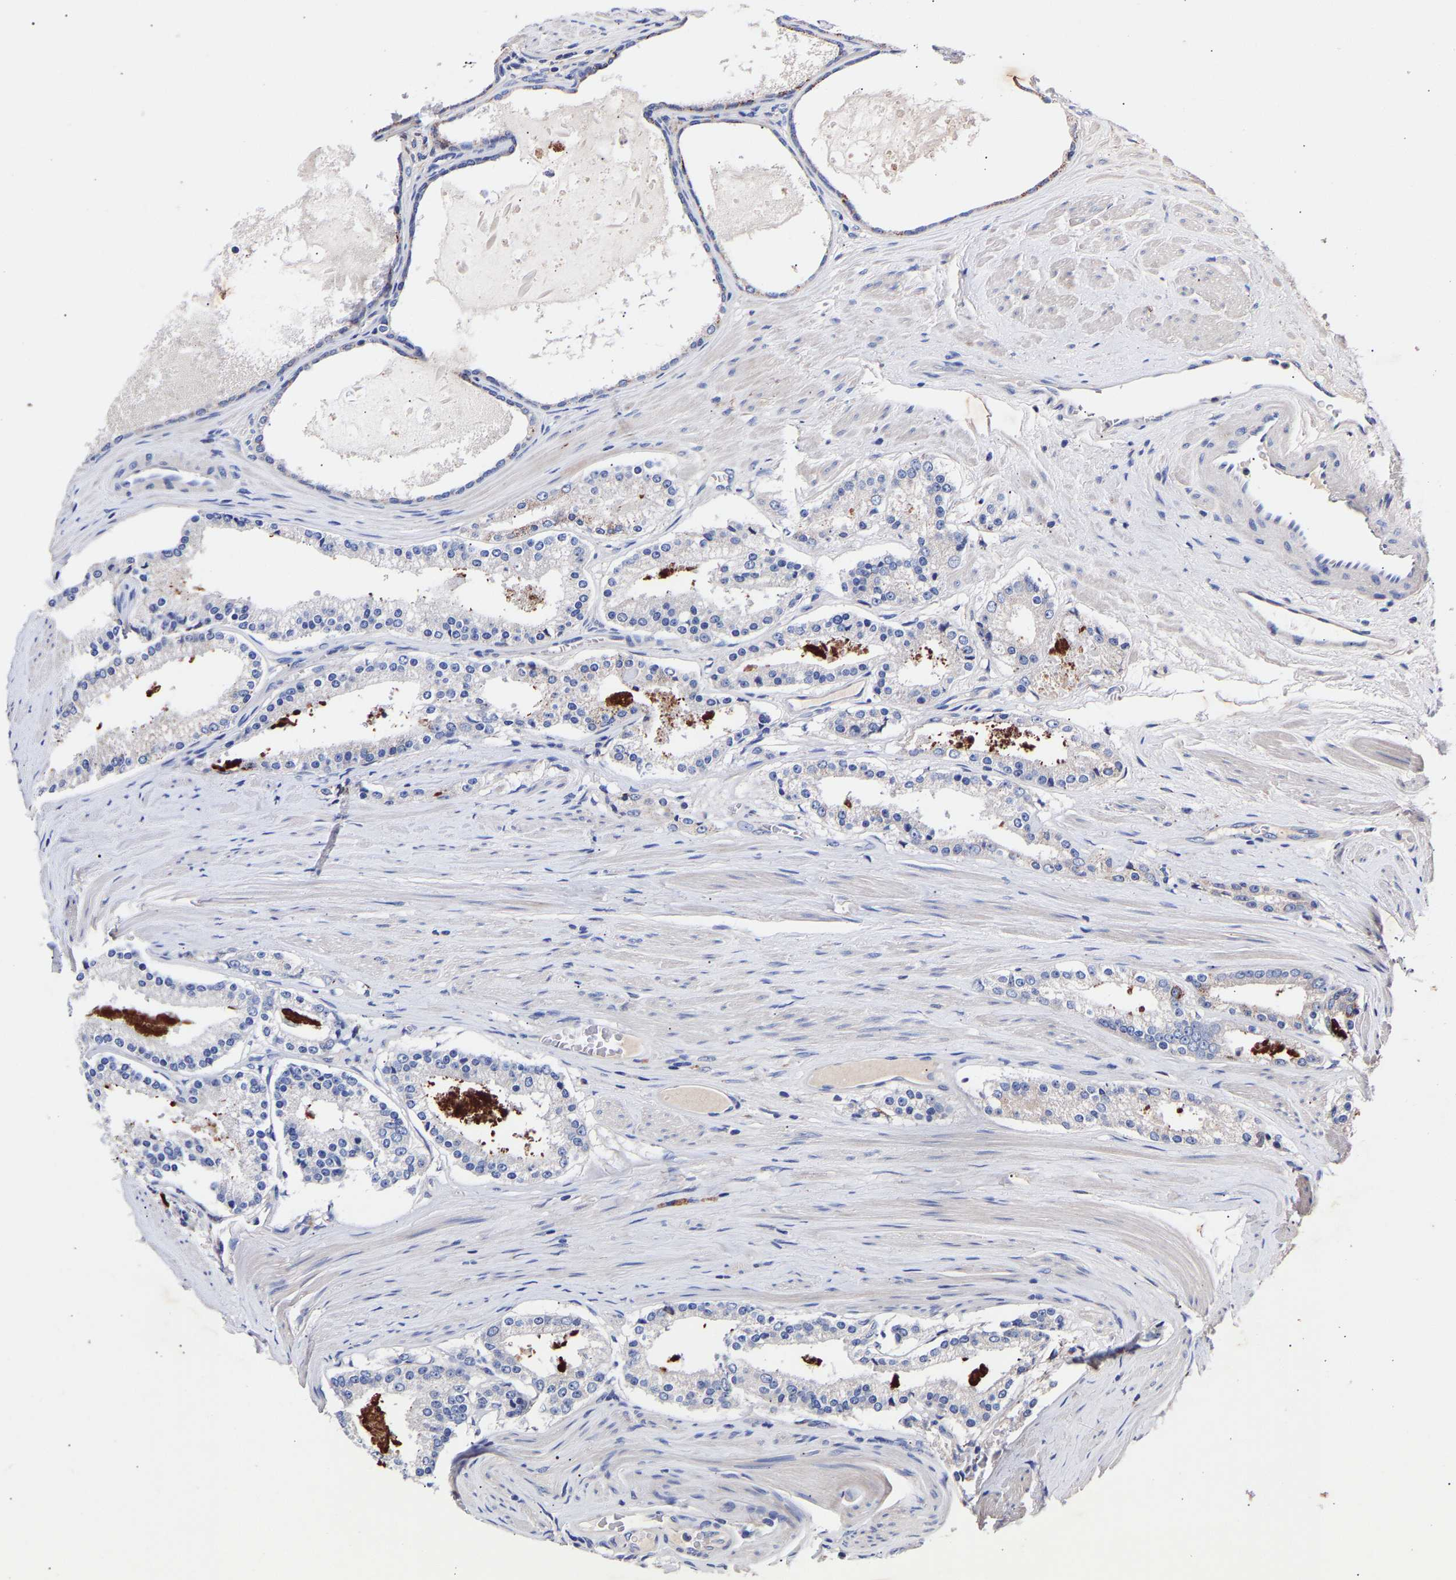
{"staining": {"intensity": "moderate", "quantity": "<25%", "location": "cytoplasmic/membranous"}, "tissue": "prostate cancer", "cell_type": "Tumor cells", "image_type": "cancer", "snomed": [{"axis": "morphology", "description": "Adenocarcinoma, Low grade"}, {"axis": "topography", "description": "Prostate"}], "caption": "Immunohistochemistry (IHC) staining of prostate cancer, which shows low levels of moderate cytoplasmic/membranous expression in approximately <25% of tumor cells indicating moderate cytoplasmic/membranous protein positivity. The staining was performed using DAB (brown) for protein detection and nuclei were counterstained in hematoxylin (blue).", "gene": "SEM1", "patient": {"sex": "male", "age": 63}}